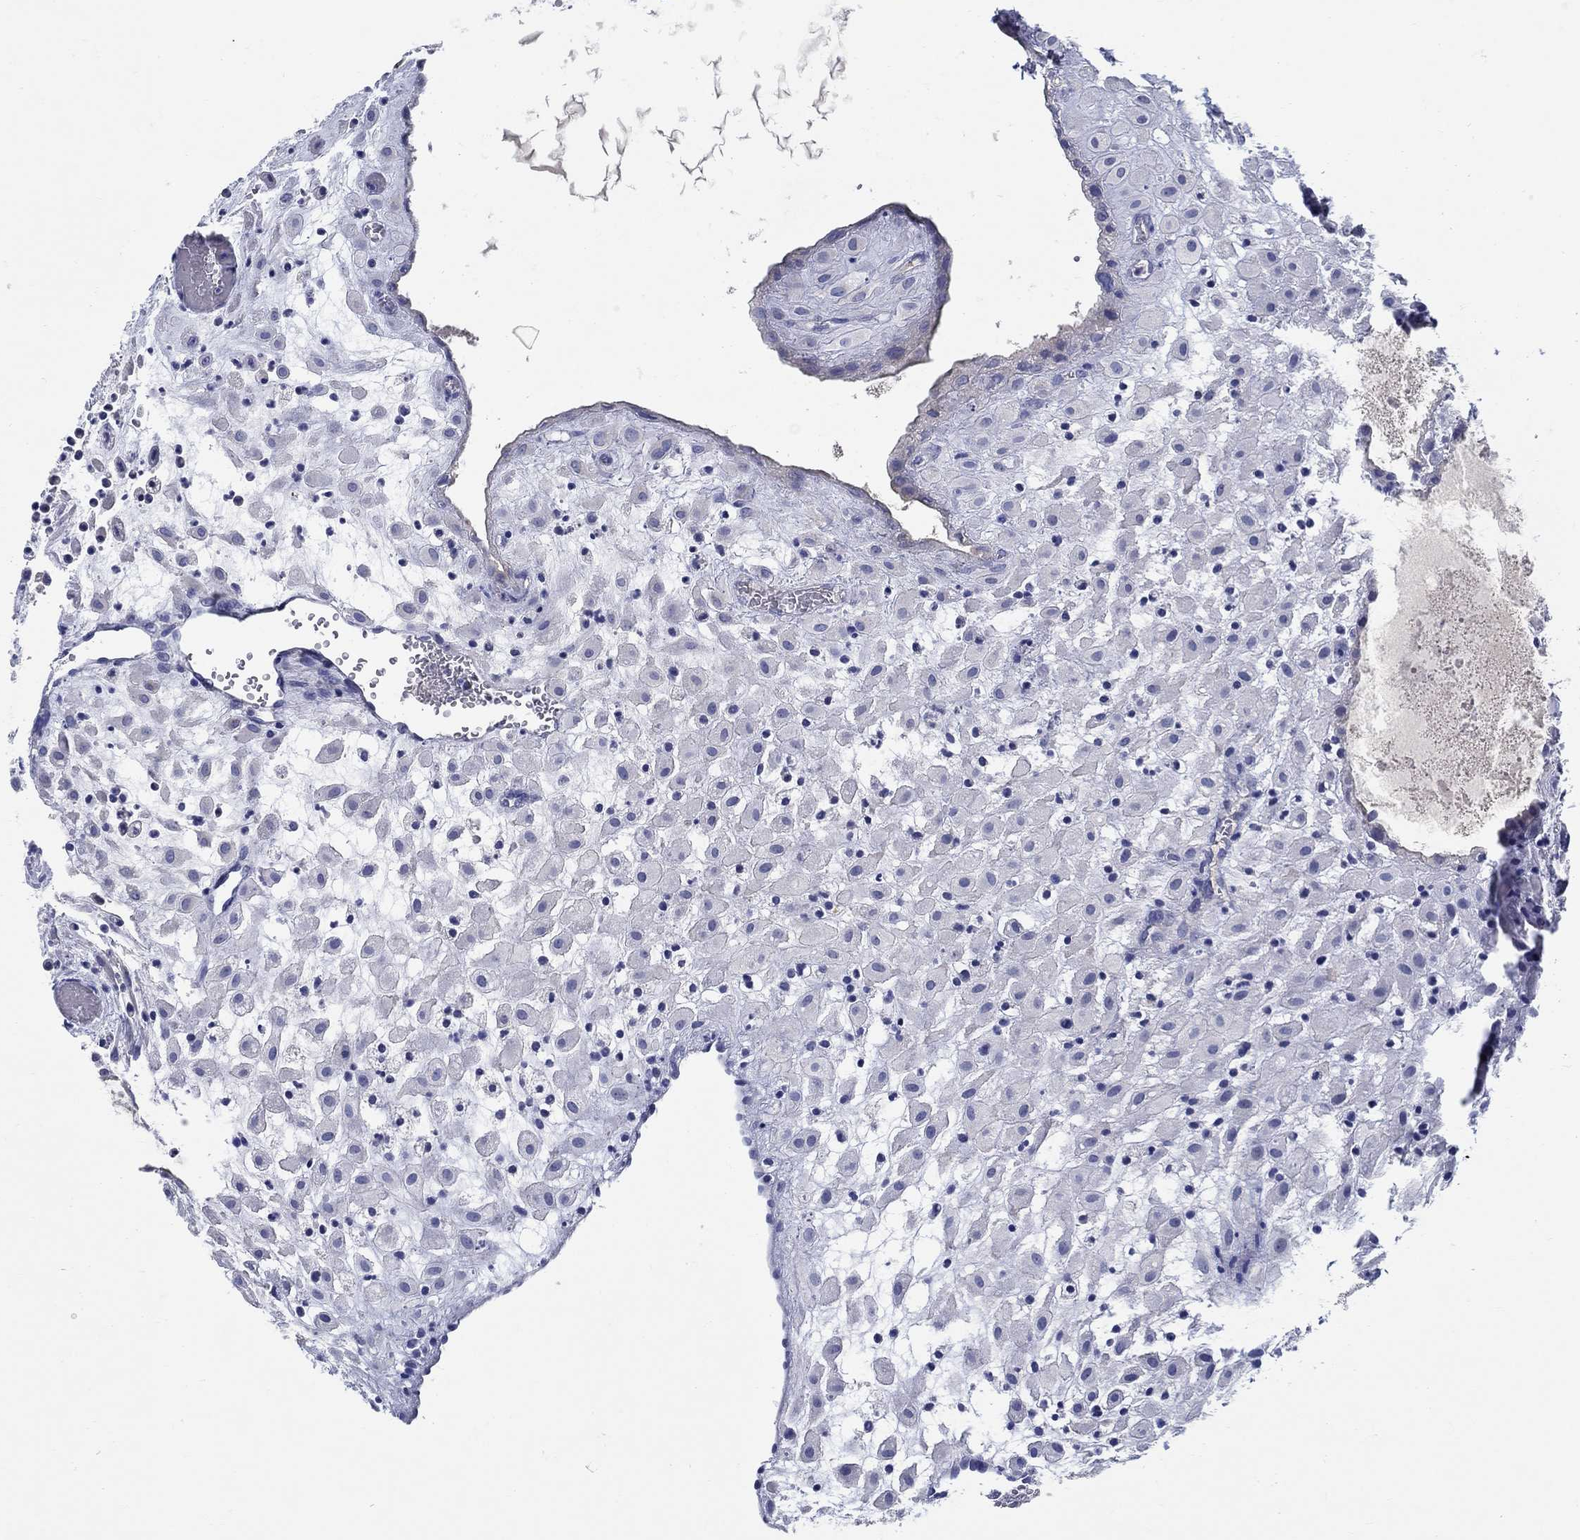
{"staining": {"intensity": "negative", "quantity": "none", "location": "none"}, "tissue": "placenta", "cell_type": "Decidual cells", "image_type": "normal", "snomed": [{"axis": "morphology", "description": "Normal tissue, NOS"}, {"axis": "topography", "description": "Placenta"}], "caption": "Immunohistochemical staining of unremarkable placenta exhibits no significant expression in decidual cells. (IHC, brightfield microscopy, high magnification).", "gene": "CRYGA", "patient": {"sex": "female", "age": 24}}